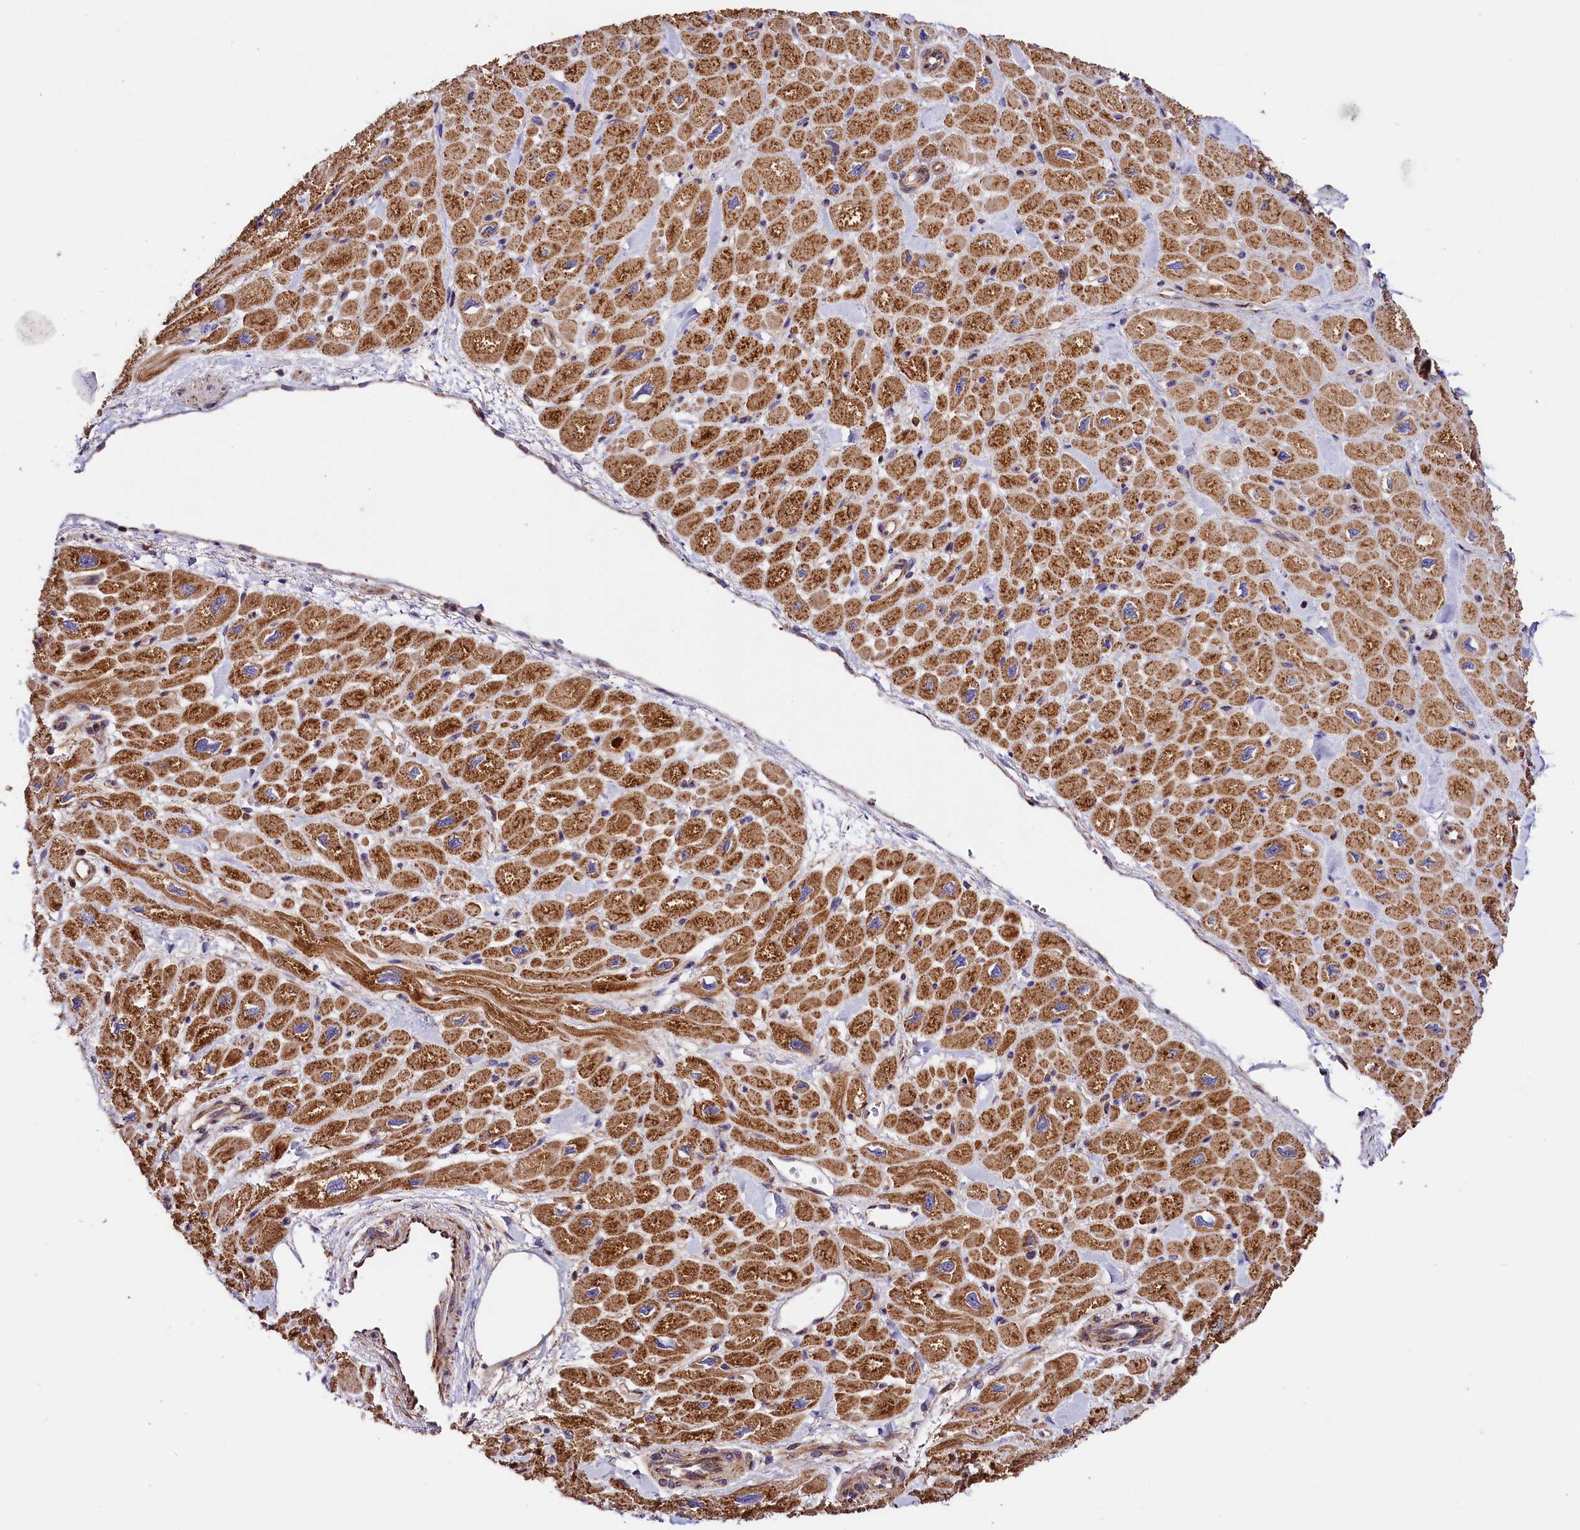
{"staining": {"intensity": "moderate", "quantity": ">75%", "location": "cytoplasmic/membranous"}, "tissue": "heart muscle", "cell_type": "Cardiomyocytes", "image_type": "normal", "snomed": [{"axis": "morphology", "description": "Normal tissue, NOS"}, {"axis": "topography", "description": "Heart"}], "caption": "DAB immunohistochemical staining of normal human heart muscle demonstrates moderate cytoplasmic/membranous protein expression in about >75% of cardiomyocytes. (DAB IHC, brown staining for protein, blue staining for nuclei).", "gene": "KPTN", "patient": {"sex": "male", "age": 65}}